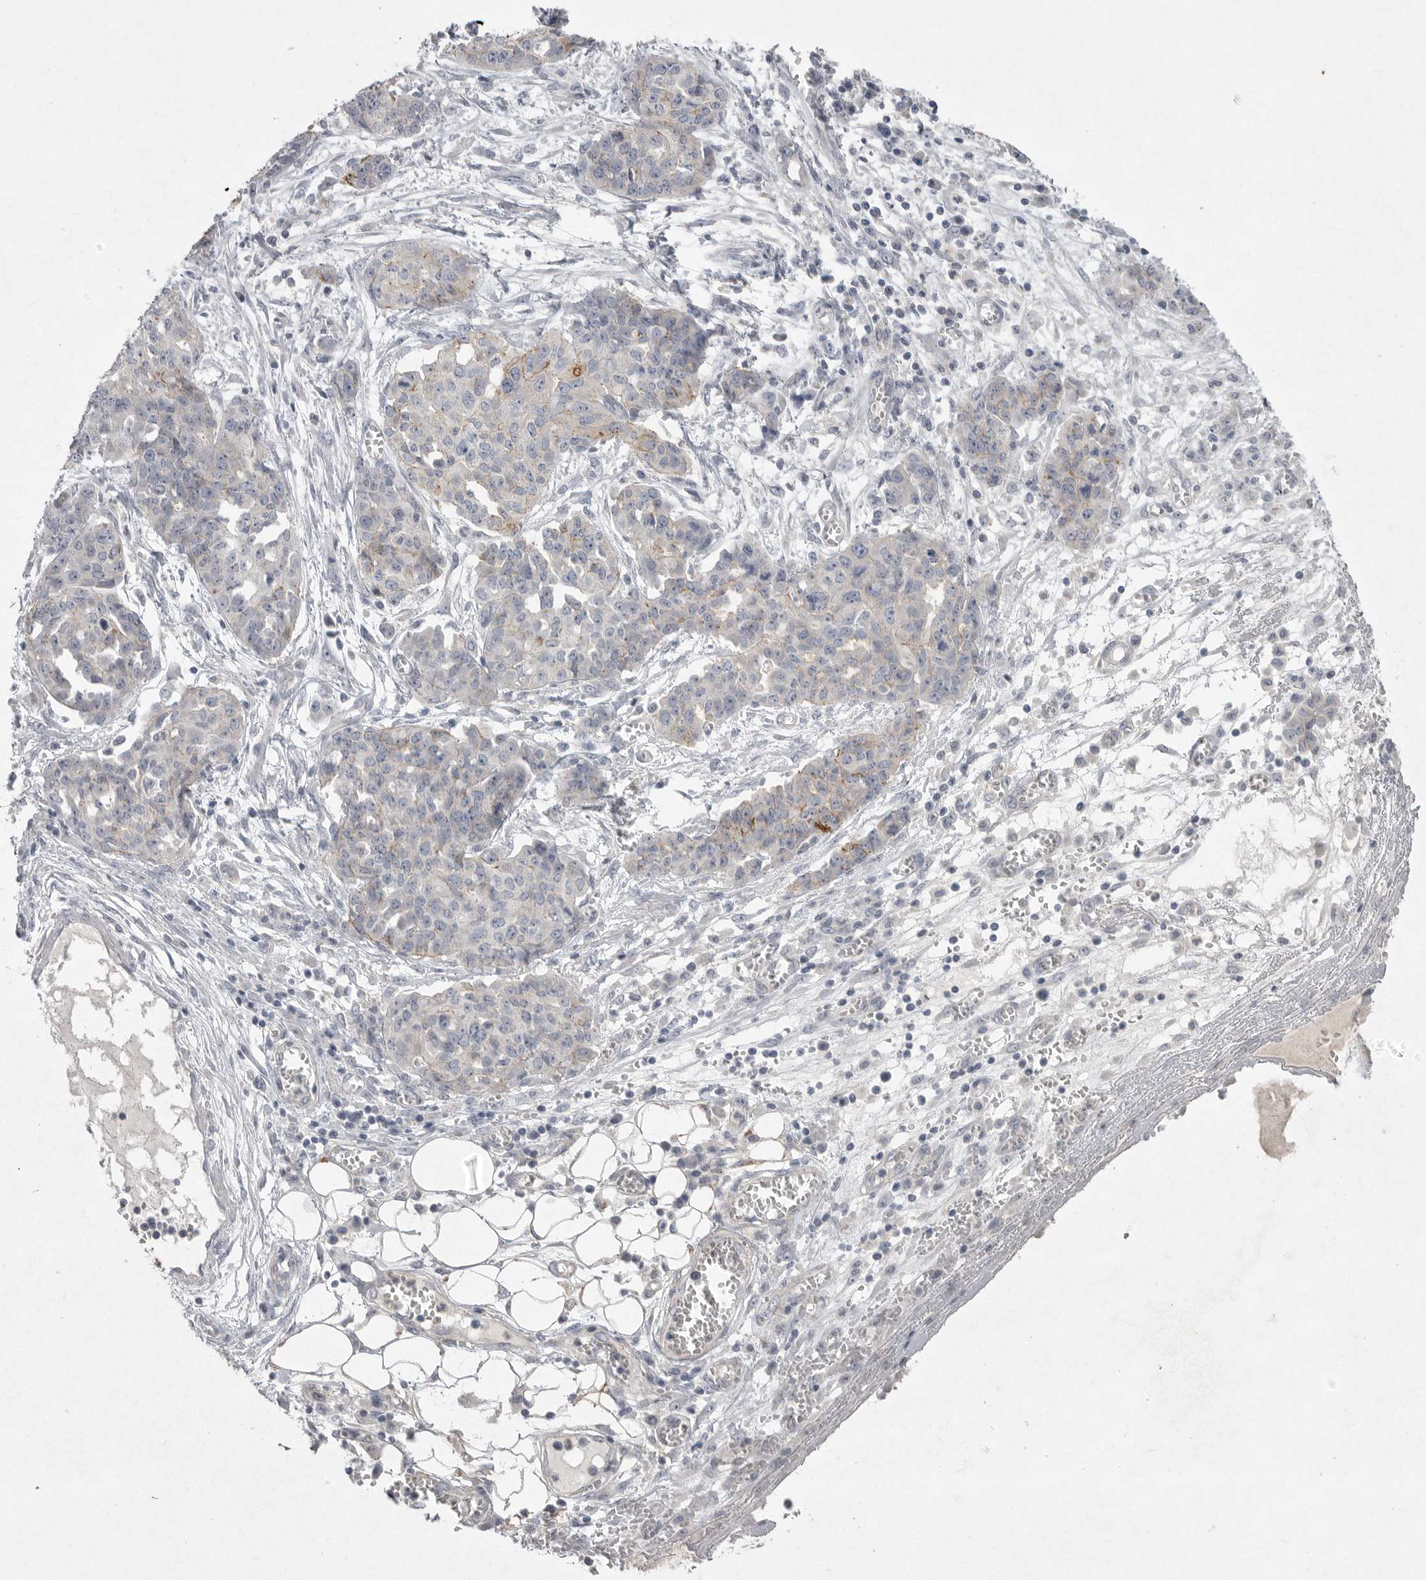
{"staining": {"intensity": "weak", "quantity": "<25%", "location": "cytoplasmic/membranous"}, "tissue": "ovarian cancer", "cell_type": "Tumor cells", "image_type": "cancer", "snomed": [{"axis": "morphology", "description": "Cystadenocarcinoma, serous, NOS"}, {"axis": "topography", "description": "Soft tissue"}, {"axis": "topography", "description": "Ovary"}], "caption": "High magnification brightfield microscopy of ovarian serous cystadenocarcinoma stained with DAB (3,3'-diaminobenzidine) (brown) and counterstained with hematoxylin (blue): tumor cells show no significant positivity.", "gene": "VANGL2", "patient": {"sex": "female", "age": 57}}